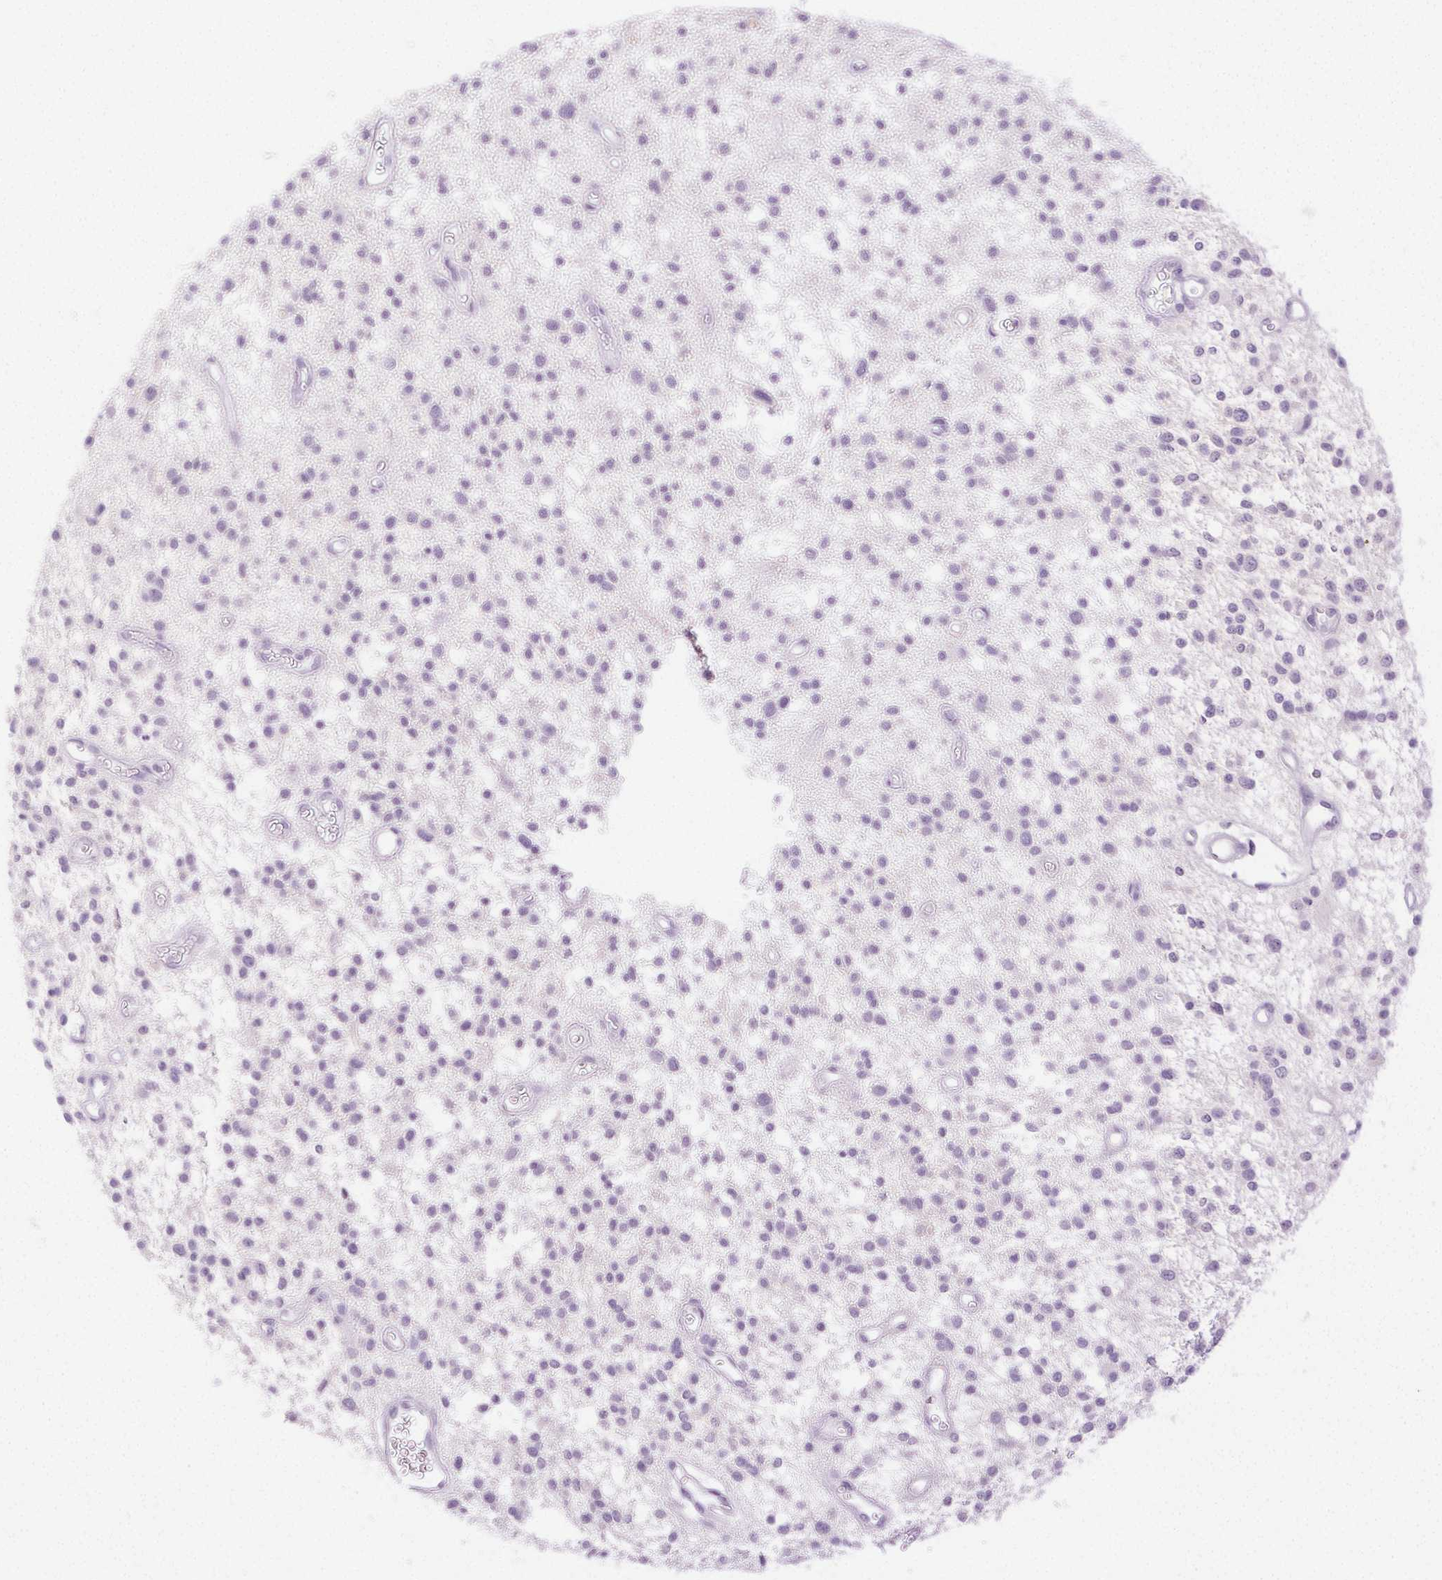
{"staining": {"intensity": "negative", "quantity": "none", "location": "none"}, "tissue": "glioma", "cell_type": "Tumor cells", "image_type": "cancer", "snomed": [{"axis": "morphology", "description": "Glioma, malignant, Low grade"}, {"axis": "topography", "description": "Brain"}], "caption": "There is no significant expression in tumor cells of malignant glioma (low-grade).", "gene": "SPACA4", "patient": {"sex": "male", "age": 43}}